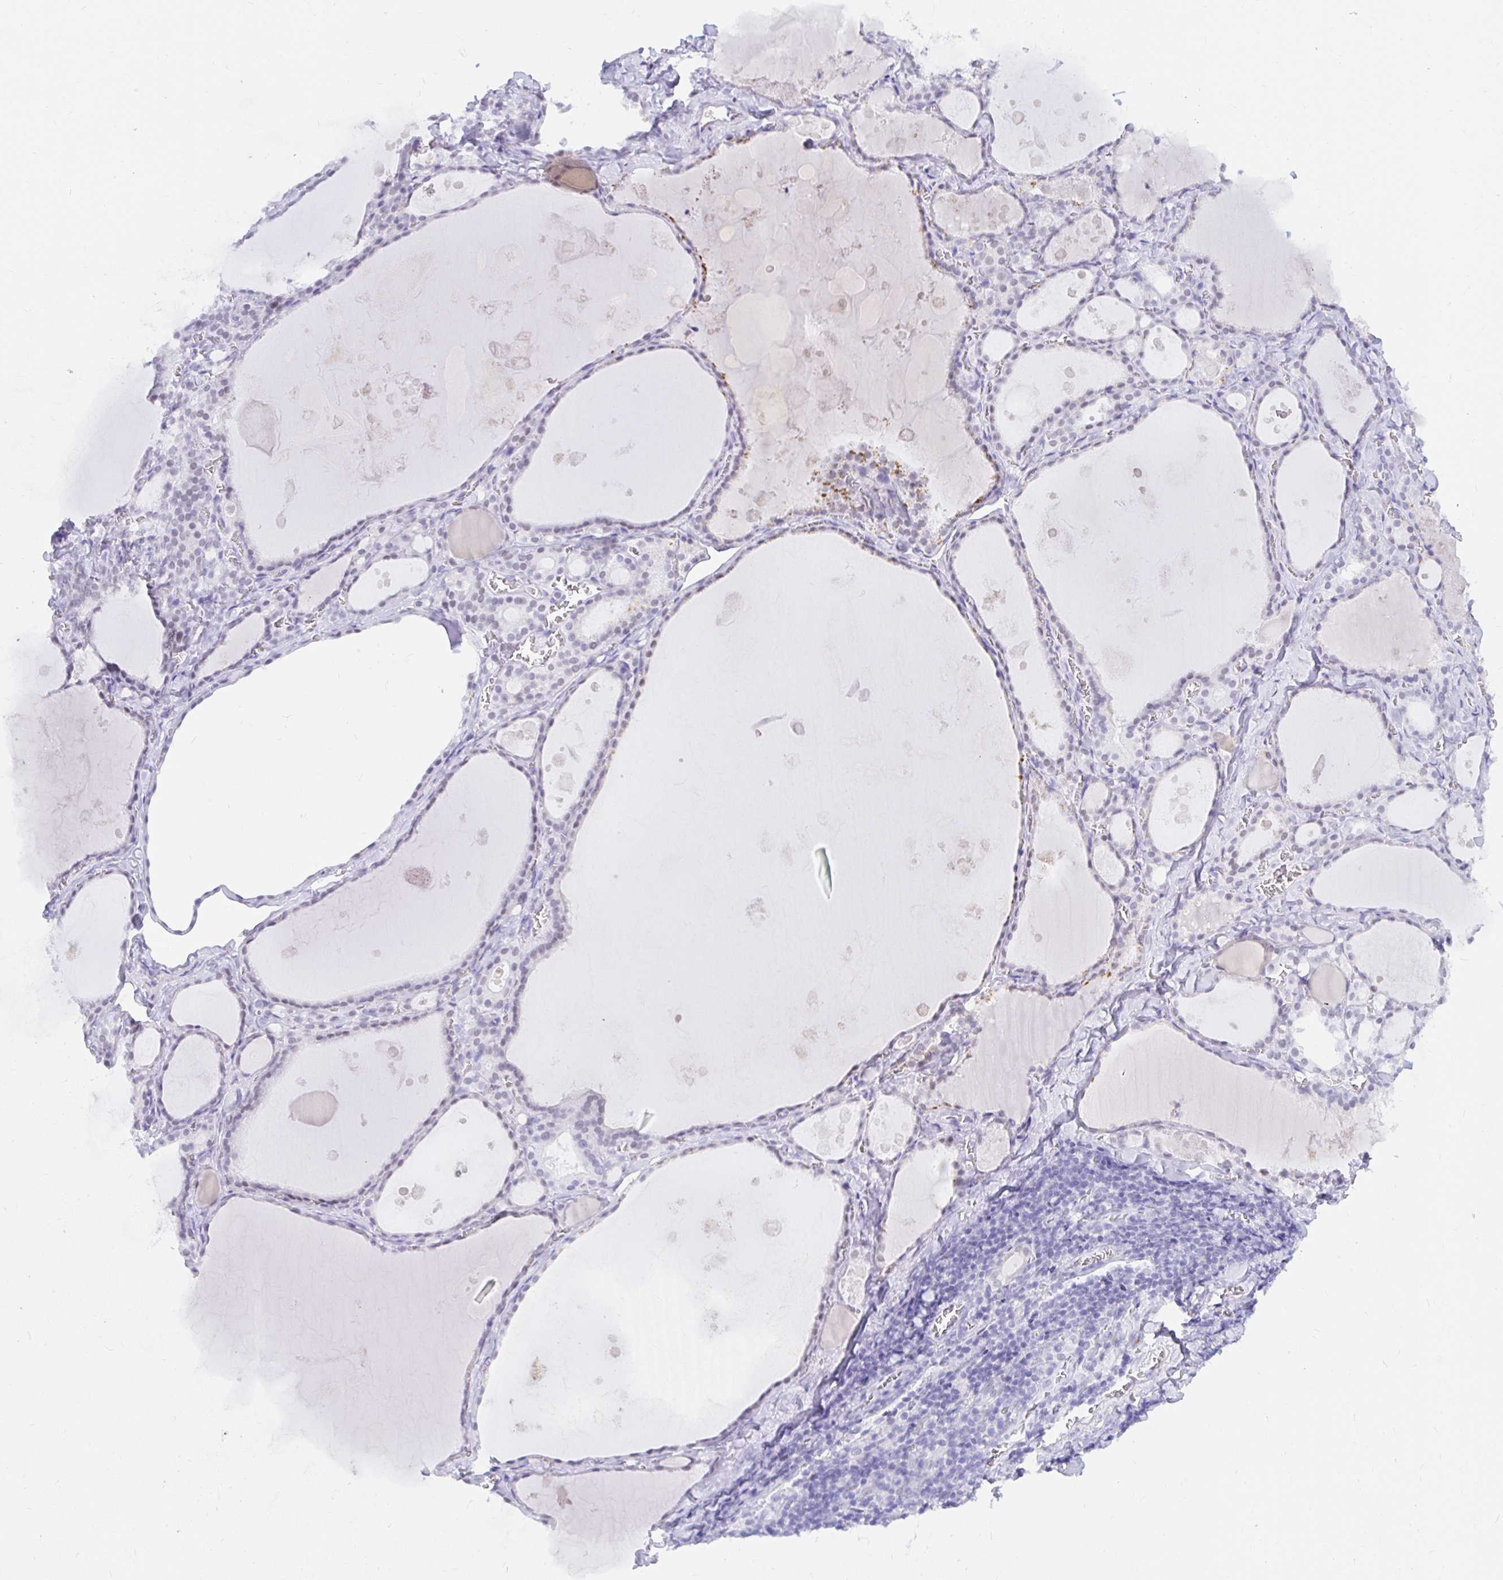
{"staining": {"intensity": "weak", "quantity": "<25%", "location": "nuclear"}, "tissue": "thyroid gland", "cell_type": "Glandular cells", "image_type": "normal", "snomed": [{"axis": "morphology", "description": "Normal tissue, NOS"}, {"axis": "topography", "description": "Thyroid gland"}], "caption": "High magnification brightfield microscopy of unremarkable thyroid gland stained with DAB (brown) and counterstained with hematoxylin (blue): glandular cells show no significant positivity.", "gene": "OR6T1", "patient": {"sex": "male", "age": 56}}